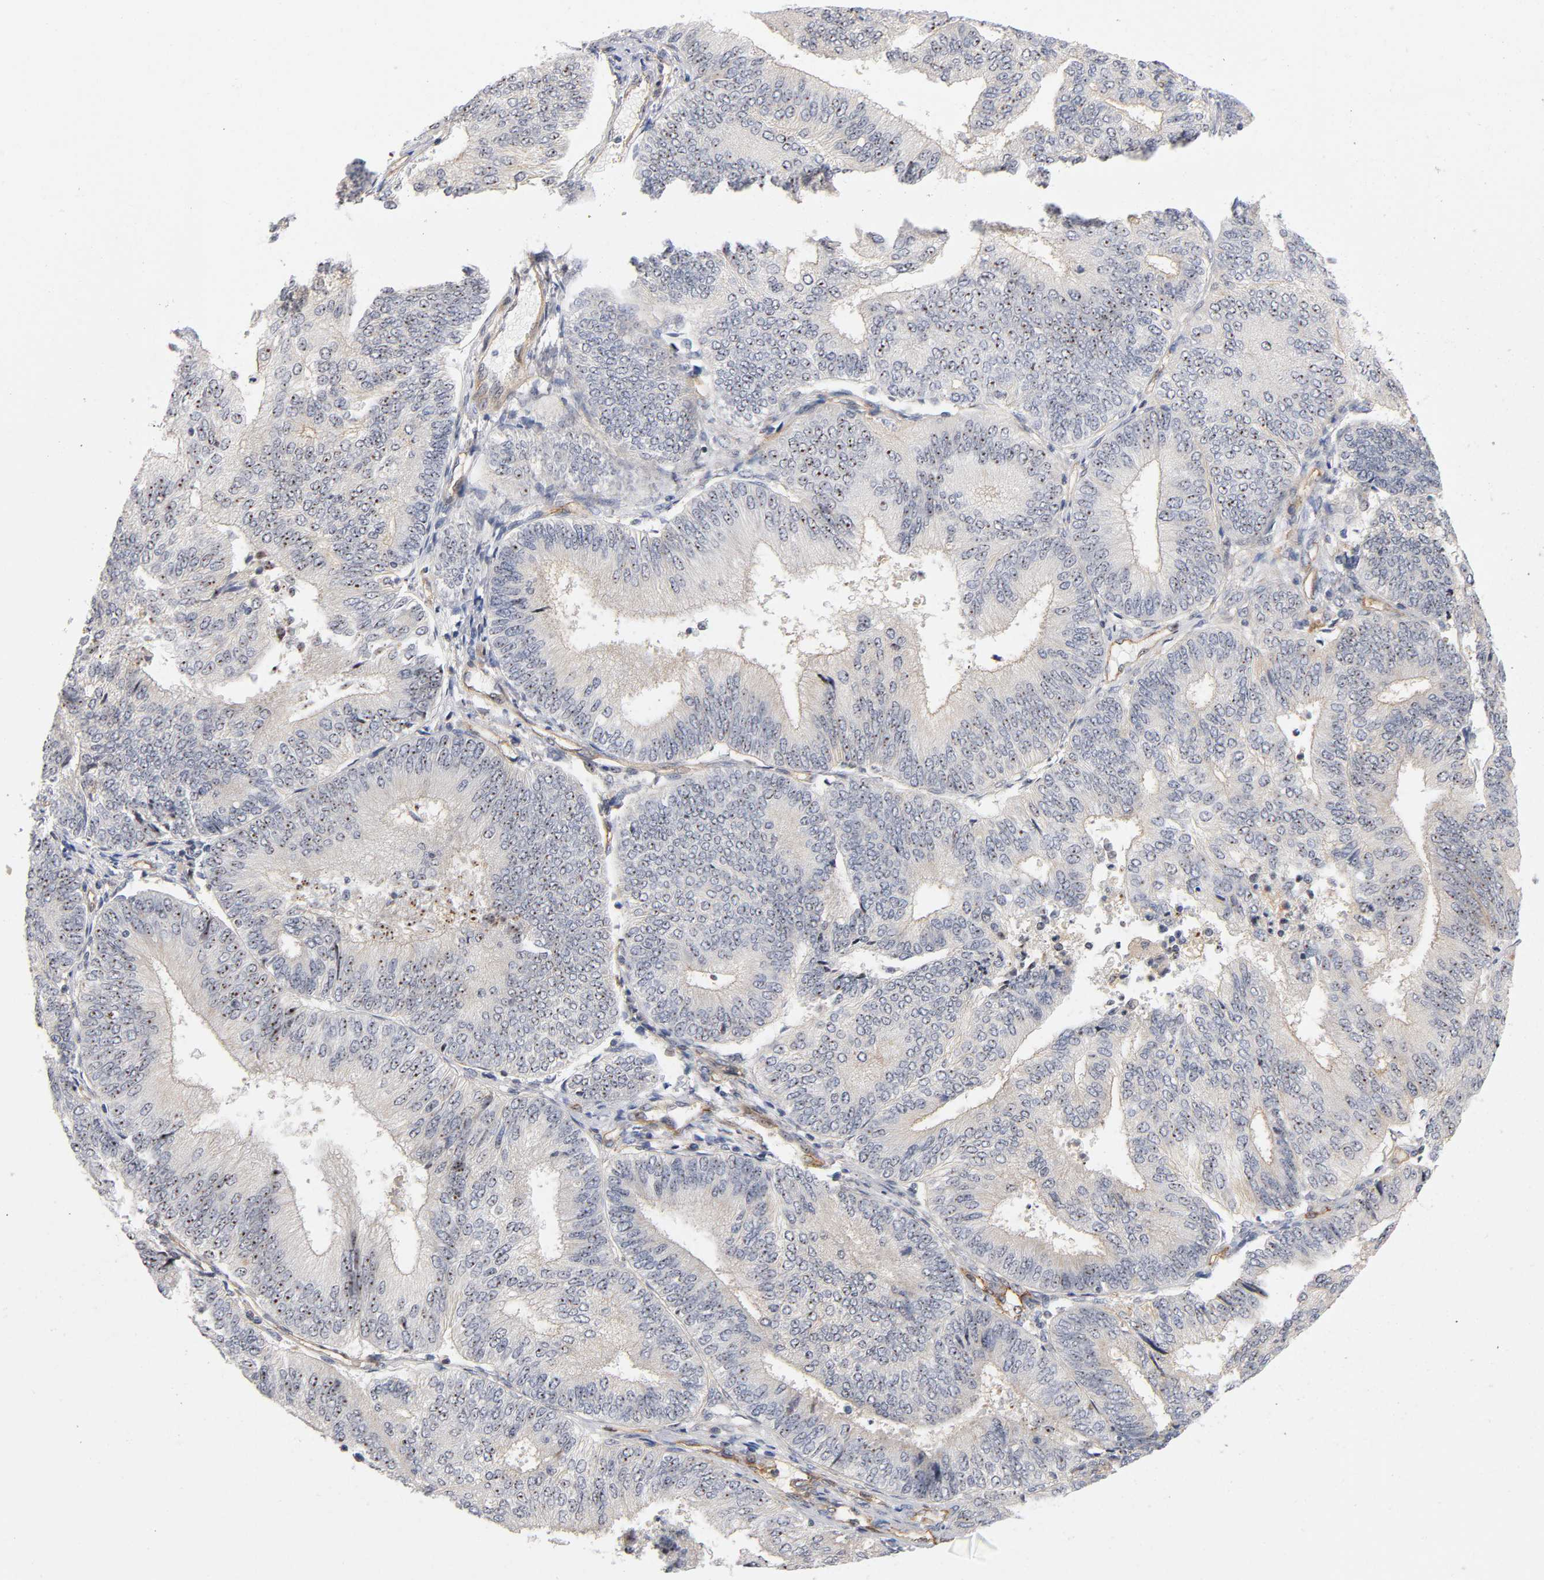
{"staining": {"intensity": "strong", "quantity": ">75%", "location": "cytoplasmic/membranous,nuclear"}, "tissue": "endometrial cancer", "cell_type": "Tumor cells", "image_type": "cancer", "snomed": [{"axis": "morphology", "description": "Adenocarcinoma, NOS"}, {"axis": "topography", "description": "Endometrium"}], "caption": "Tumor cells exhibit high levels of strong cytoplasmic/membranous and nuclear positivity in about >75% of cells in human endometrial adenocarcinoma.", "gene": "PLD1", "patient": {"sex": "female", "age": 55}}